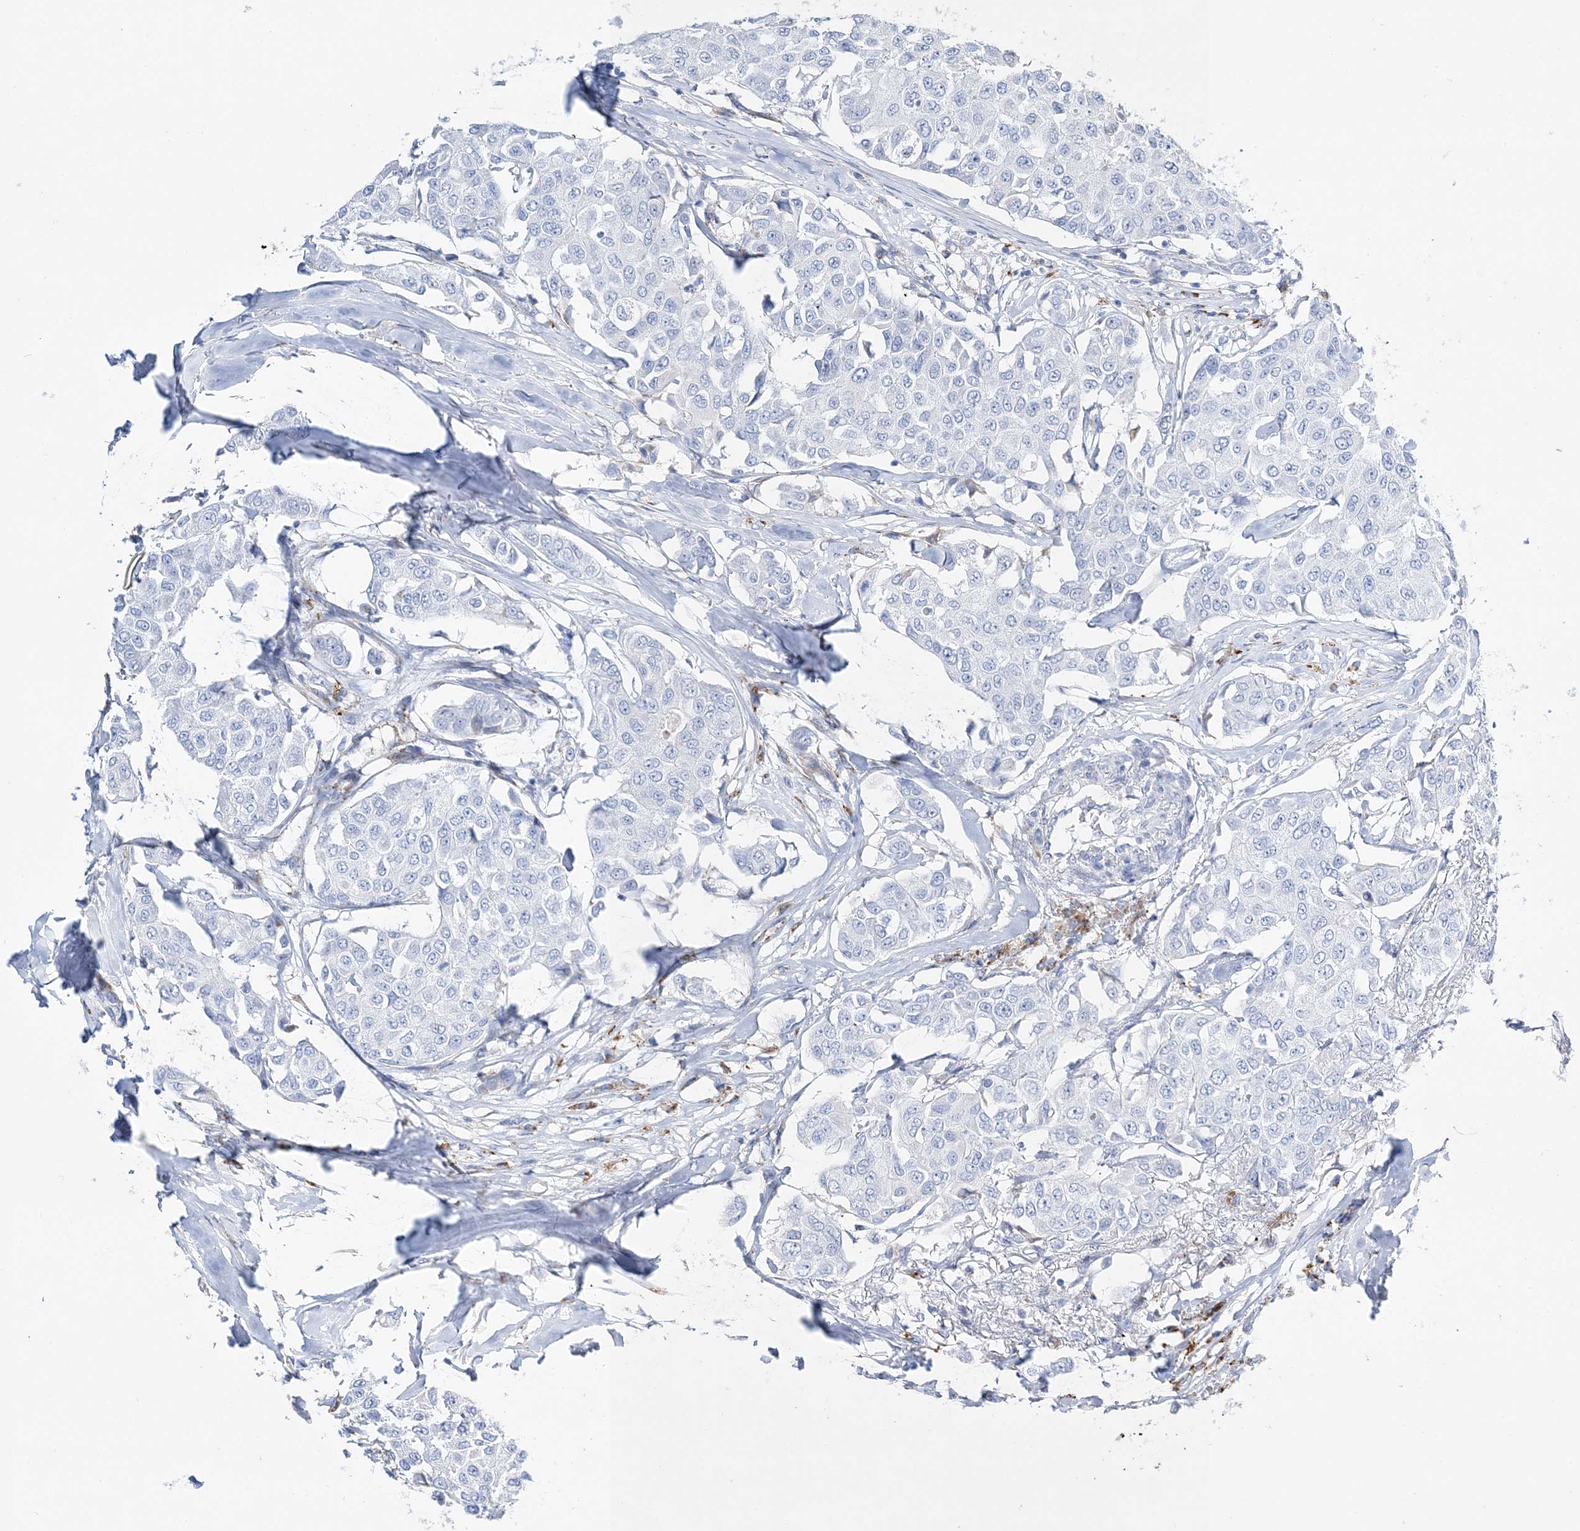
{"staining": {"intensity": "negative", "quantity": "none", "location": "none"}, "tissue": "breast cancer", "cell_type": "Tumor cells", "image_type": "cancer", "snomed": [{"axis": "morphology", "description": "Duct carcinoma"}, {"axis": "topography", "description": "Breast"}], "caption": "IHC histopathology image of human breast invasive ductal carcinoma stained for a protein (brown), which displays no positivity in tumor cells.", "gene": "TSPYL6", "patient": {"sex": "female", "age": 80}}